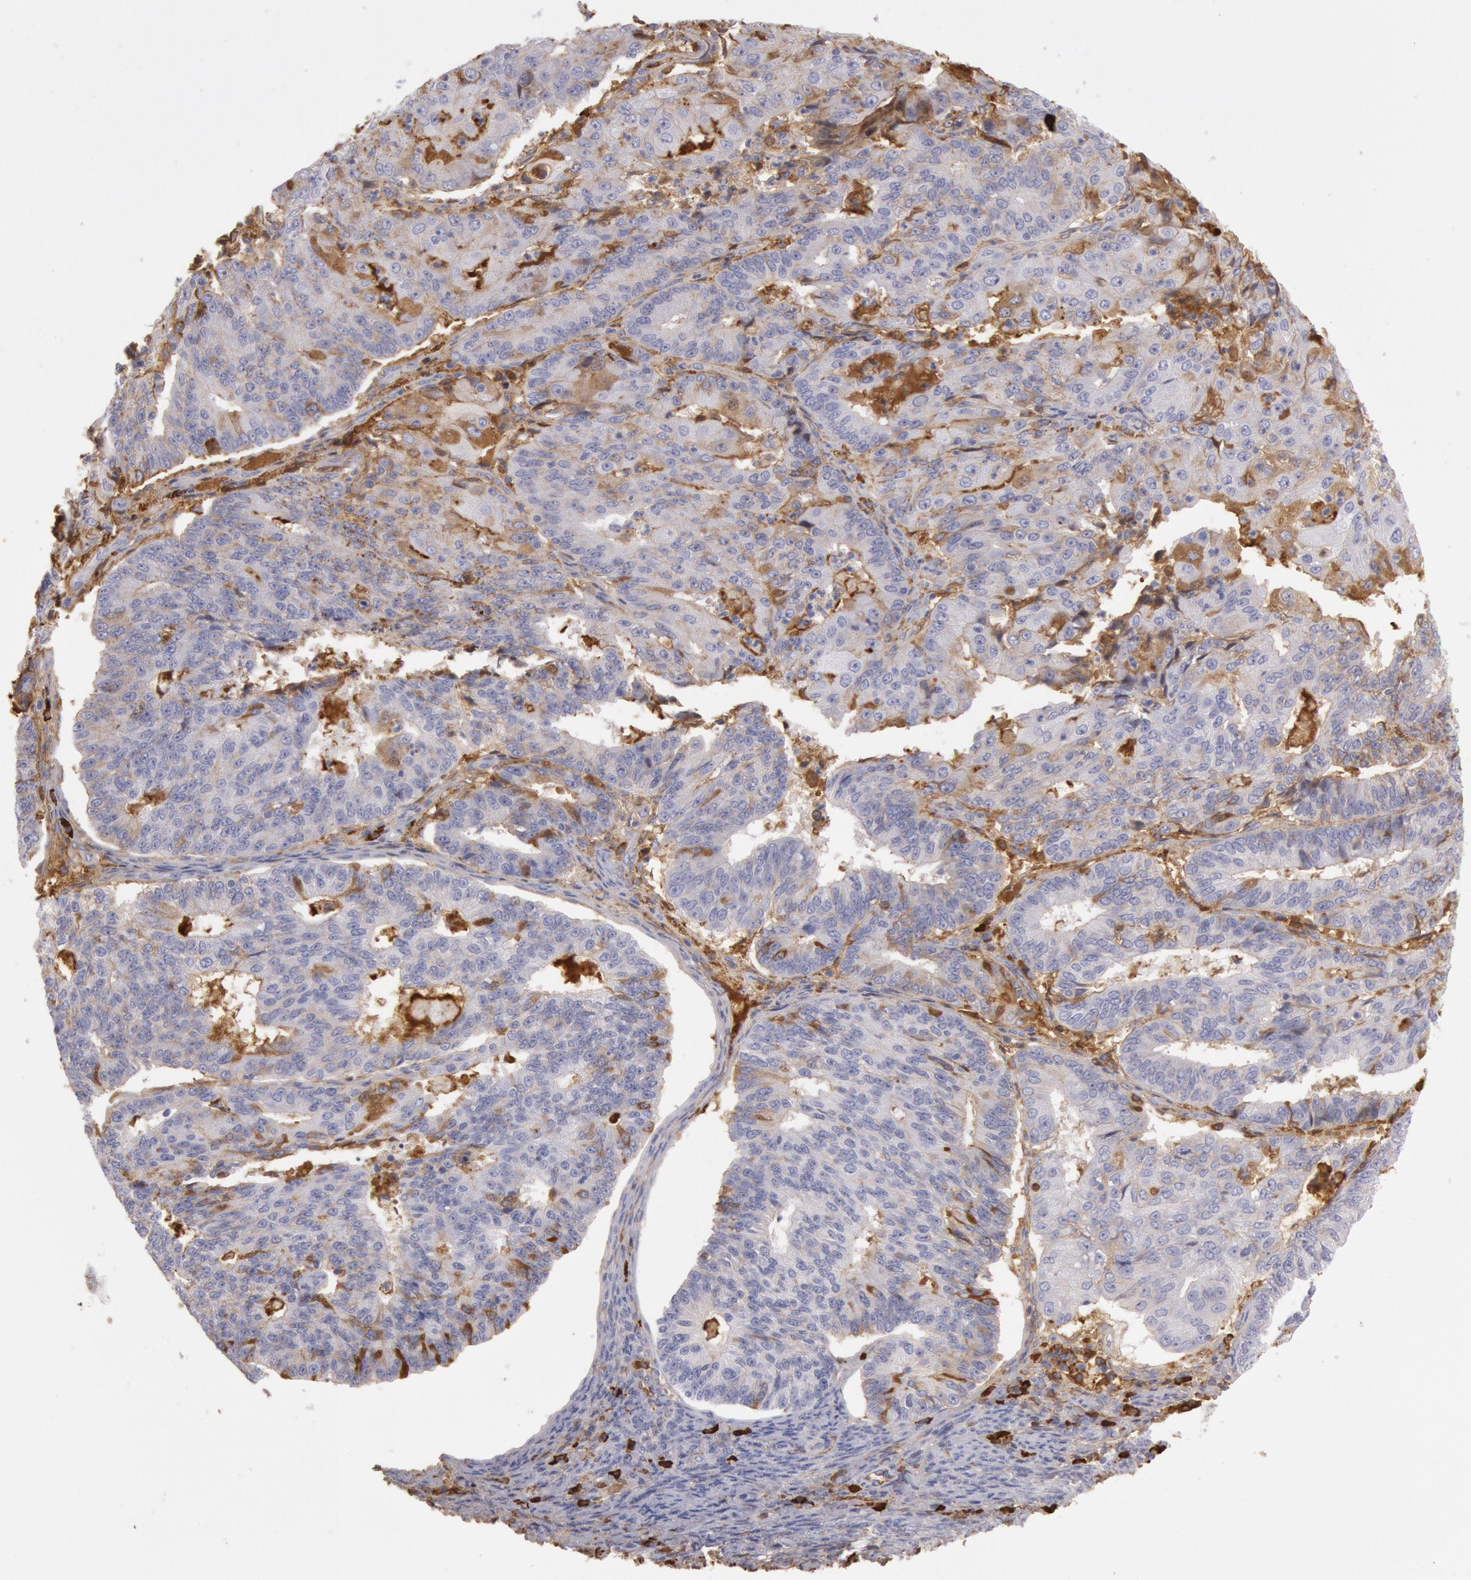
{"staining": {"intensity": "moderate", "quantity": "<25%", "location": "cytoplasmic/membranous"}, "tissue": "endometrial cancer", "cell_type": "Tumor cells", "image_type": "cancer", "snomed": [{"axis": "morphology", "description": "Adenocarcinoma, NOS"}, {"axis": "topography", "description": "Endometrium"}], "caption": "Immunohistochemical staining of human endometrial cancer (adenocarcinoma) displays low levels of moderate cytoplasmic/membranous expression in approximately <25% of tumor cells. The protein is stained brown, and the nuclei are stained in blue (DAB IHC with brightfield microscopy, high magnification).", "gene": "IGHA1", "patient": {"sex": "female", "age": 56}}